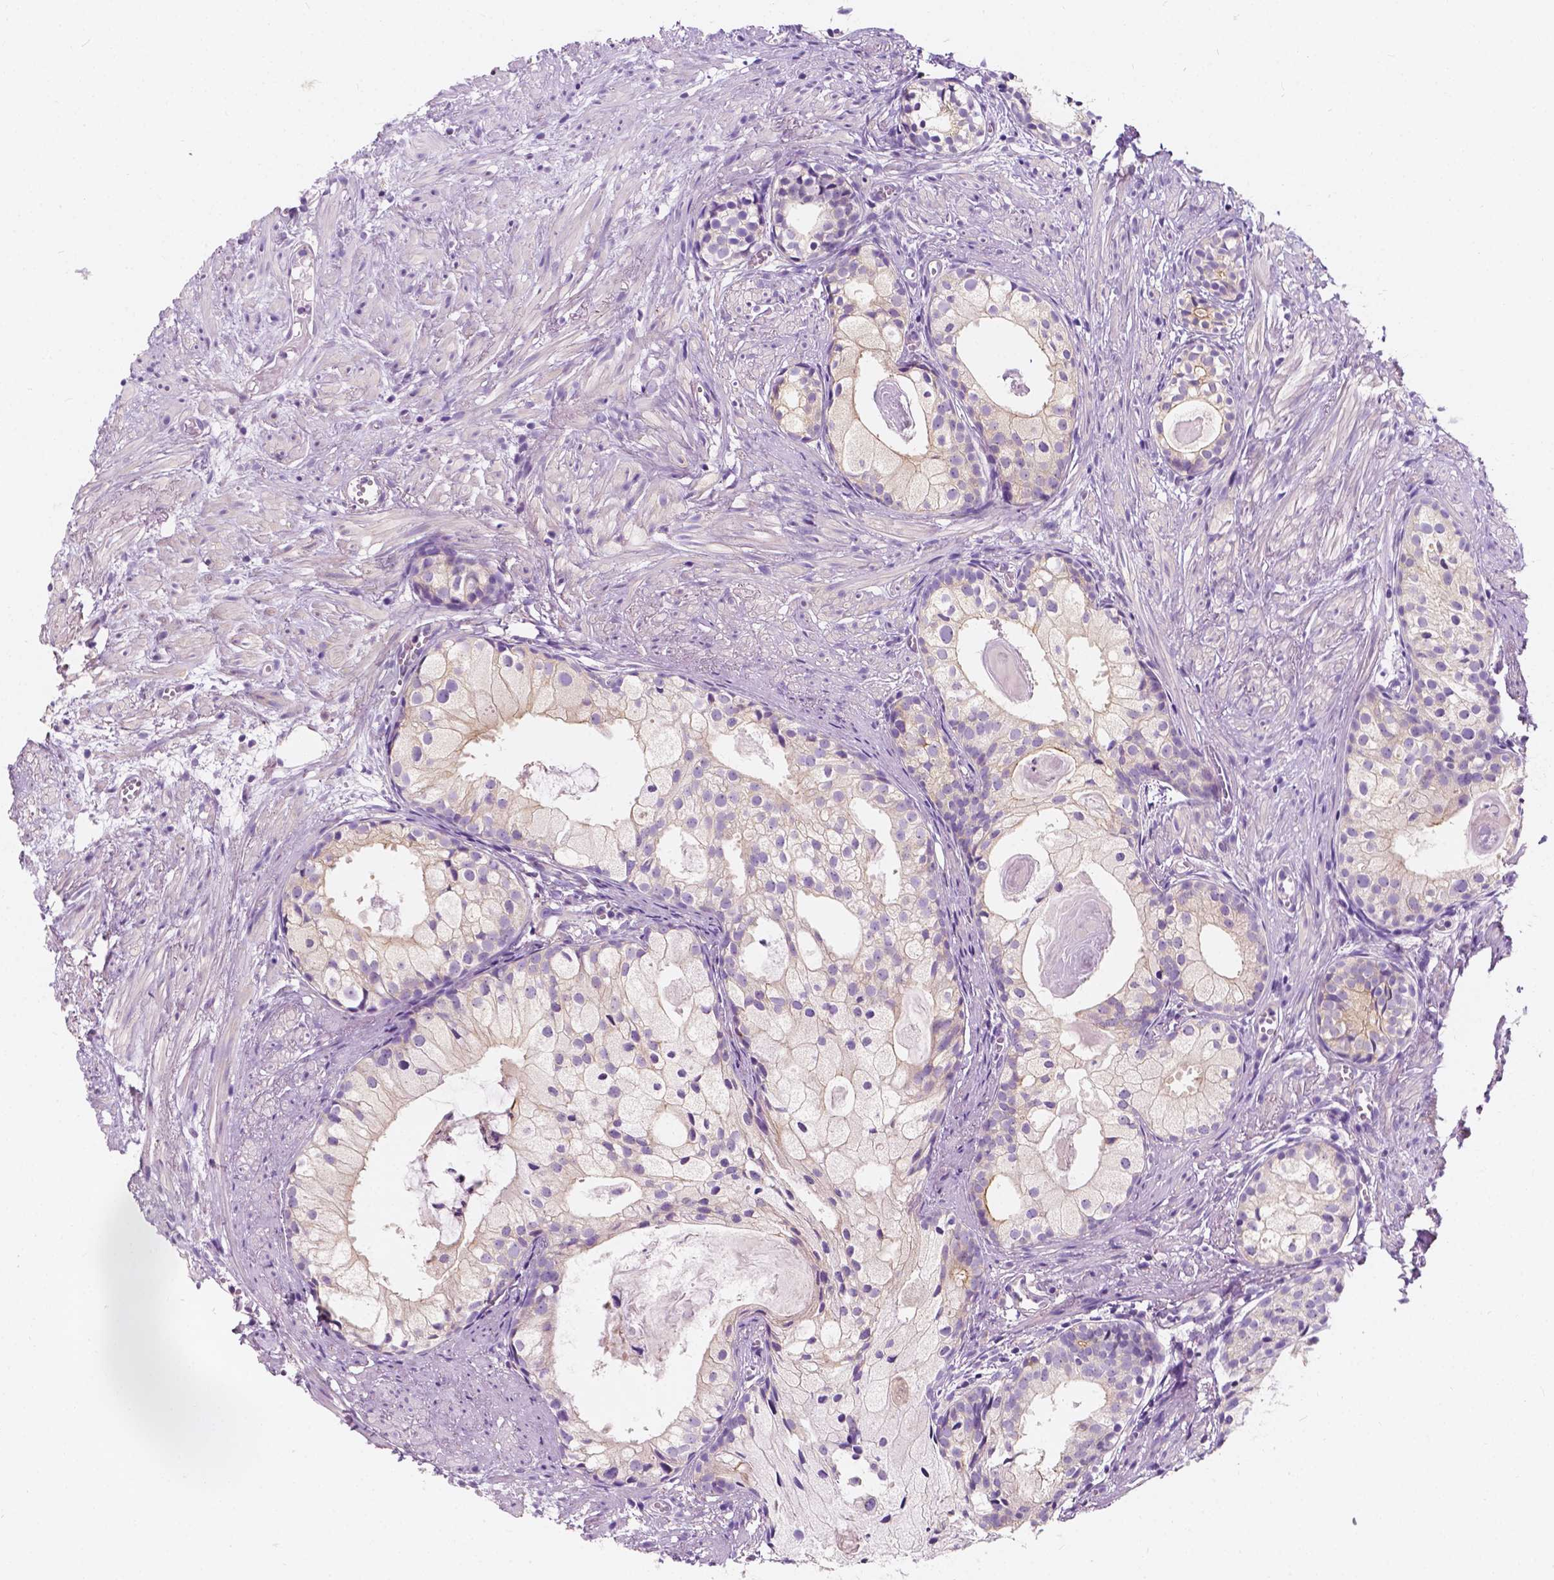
{"staining": {"intensity": "negative", "quantity": "none", "location": "none"}, "tissue": "prostate cancer", "cell_type": "Tumor cells", "image_type": "cancer", "snomed": [{"axis": "morphology", "description": "Adenocarcinoma, High grade"}, {"axis": "topography", "description": "Prostate"}], "caption": "This is an IHC photomicrograph of prostate cancer. There is no staining in tumor cells.", "gene": "SIRT2", "patient": {"sex": "male", "age": 85}}